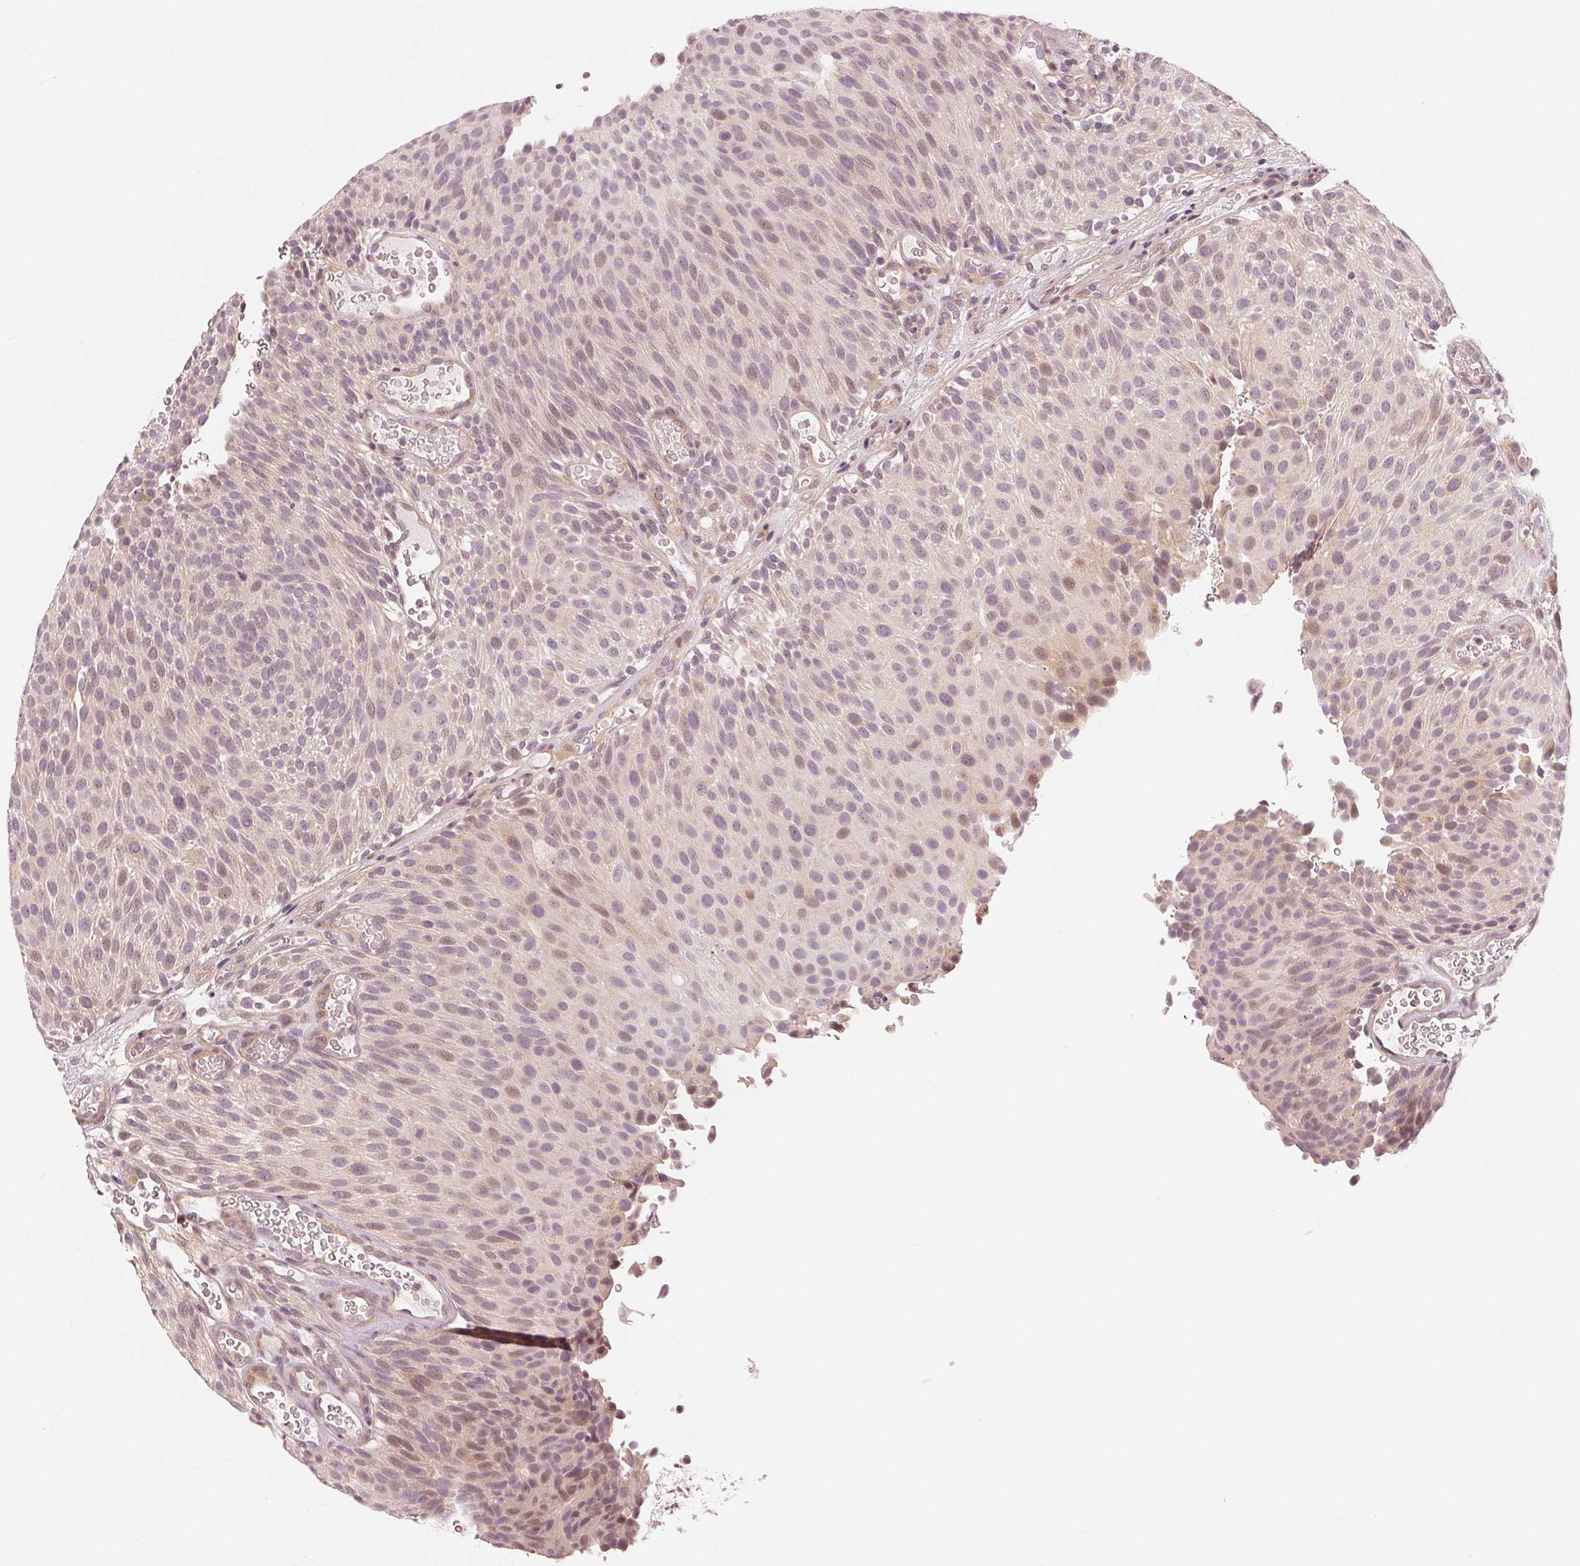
{"staining": {"intensity": "weak", "quantity": "25%-75%", "location": "nuclear"}, "tissue": "urothelial cancer", "cell_type": "Tumor cells", "image_type": "cancer", "snomed": [{"axis": "morphology", "description": "Urothelial carcinoma, Low grade"}, {"axis": "topography", "description": "Urinary bladder"}], "caption": "A micrograph showing weak nuclear expression in about 25%-75% of tumor cells in urothelial carcinoma (low-grade), as visualized by brown immunohistochemical staining.", "gene": "SLC34A1", "patient": {"sex": "male", "age": 78}}